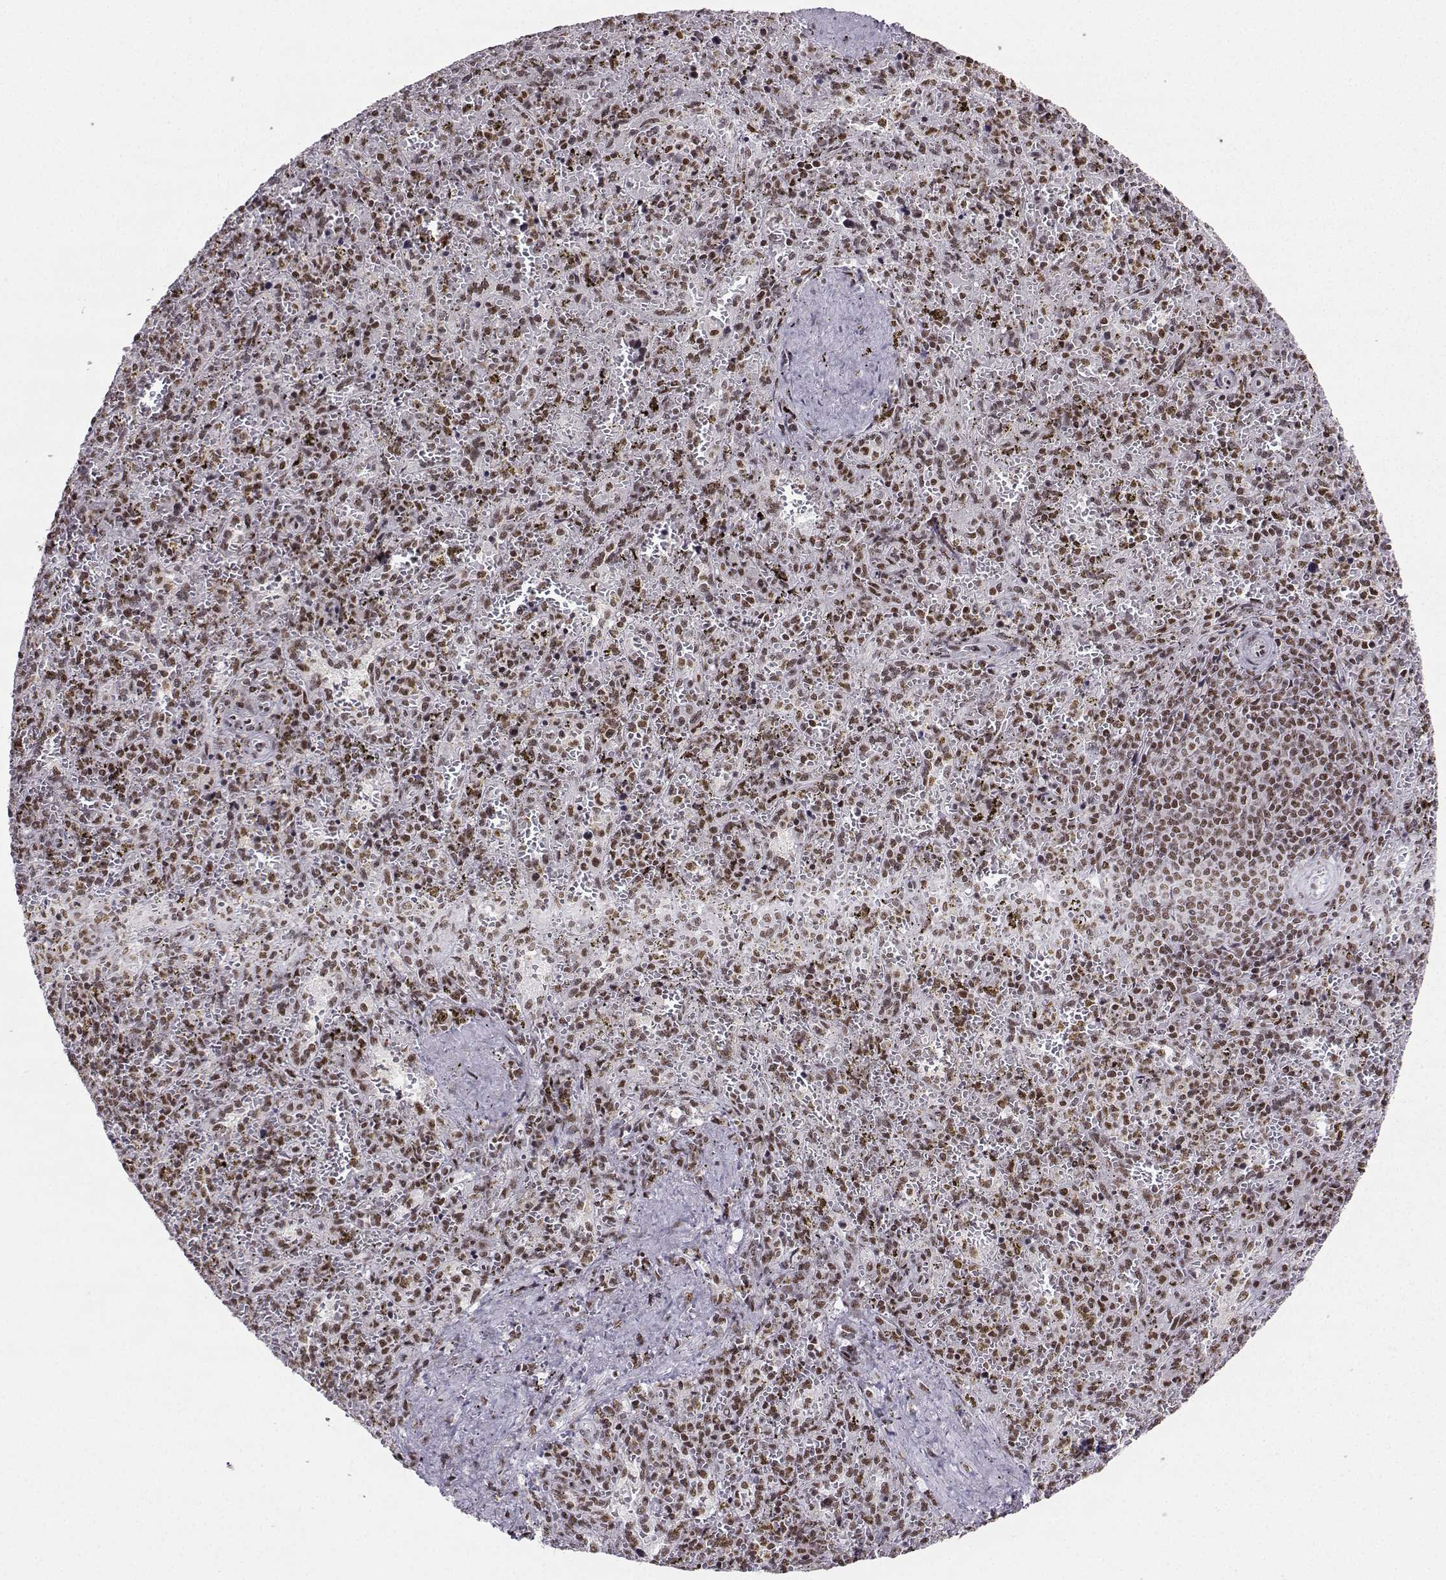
{"staining": {"intensity": "moderate", "quantity": "25%-75%", "location": "nuclear"}, "tissue": "spleen", "cell_type": "Cells in red pulp", "image_type": "normal", "snomed": [{"axis": "morphology", "description": "Normal tissue, NOS"}, {"axis": "topography", "description": "Spleen"}], "caption": "This histopathology image reveals normal spleen stained with IHC to label a protein in brown. The nuclear of cells in red pulp show moderate positivity for the protein. Nuclei are counter-stained blue.", "gene": "SNRPB2", "patient": {"sex": "female", "age": 50}}